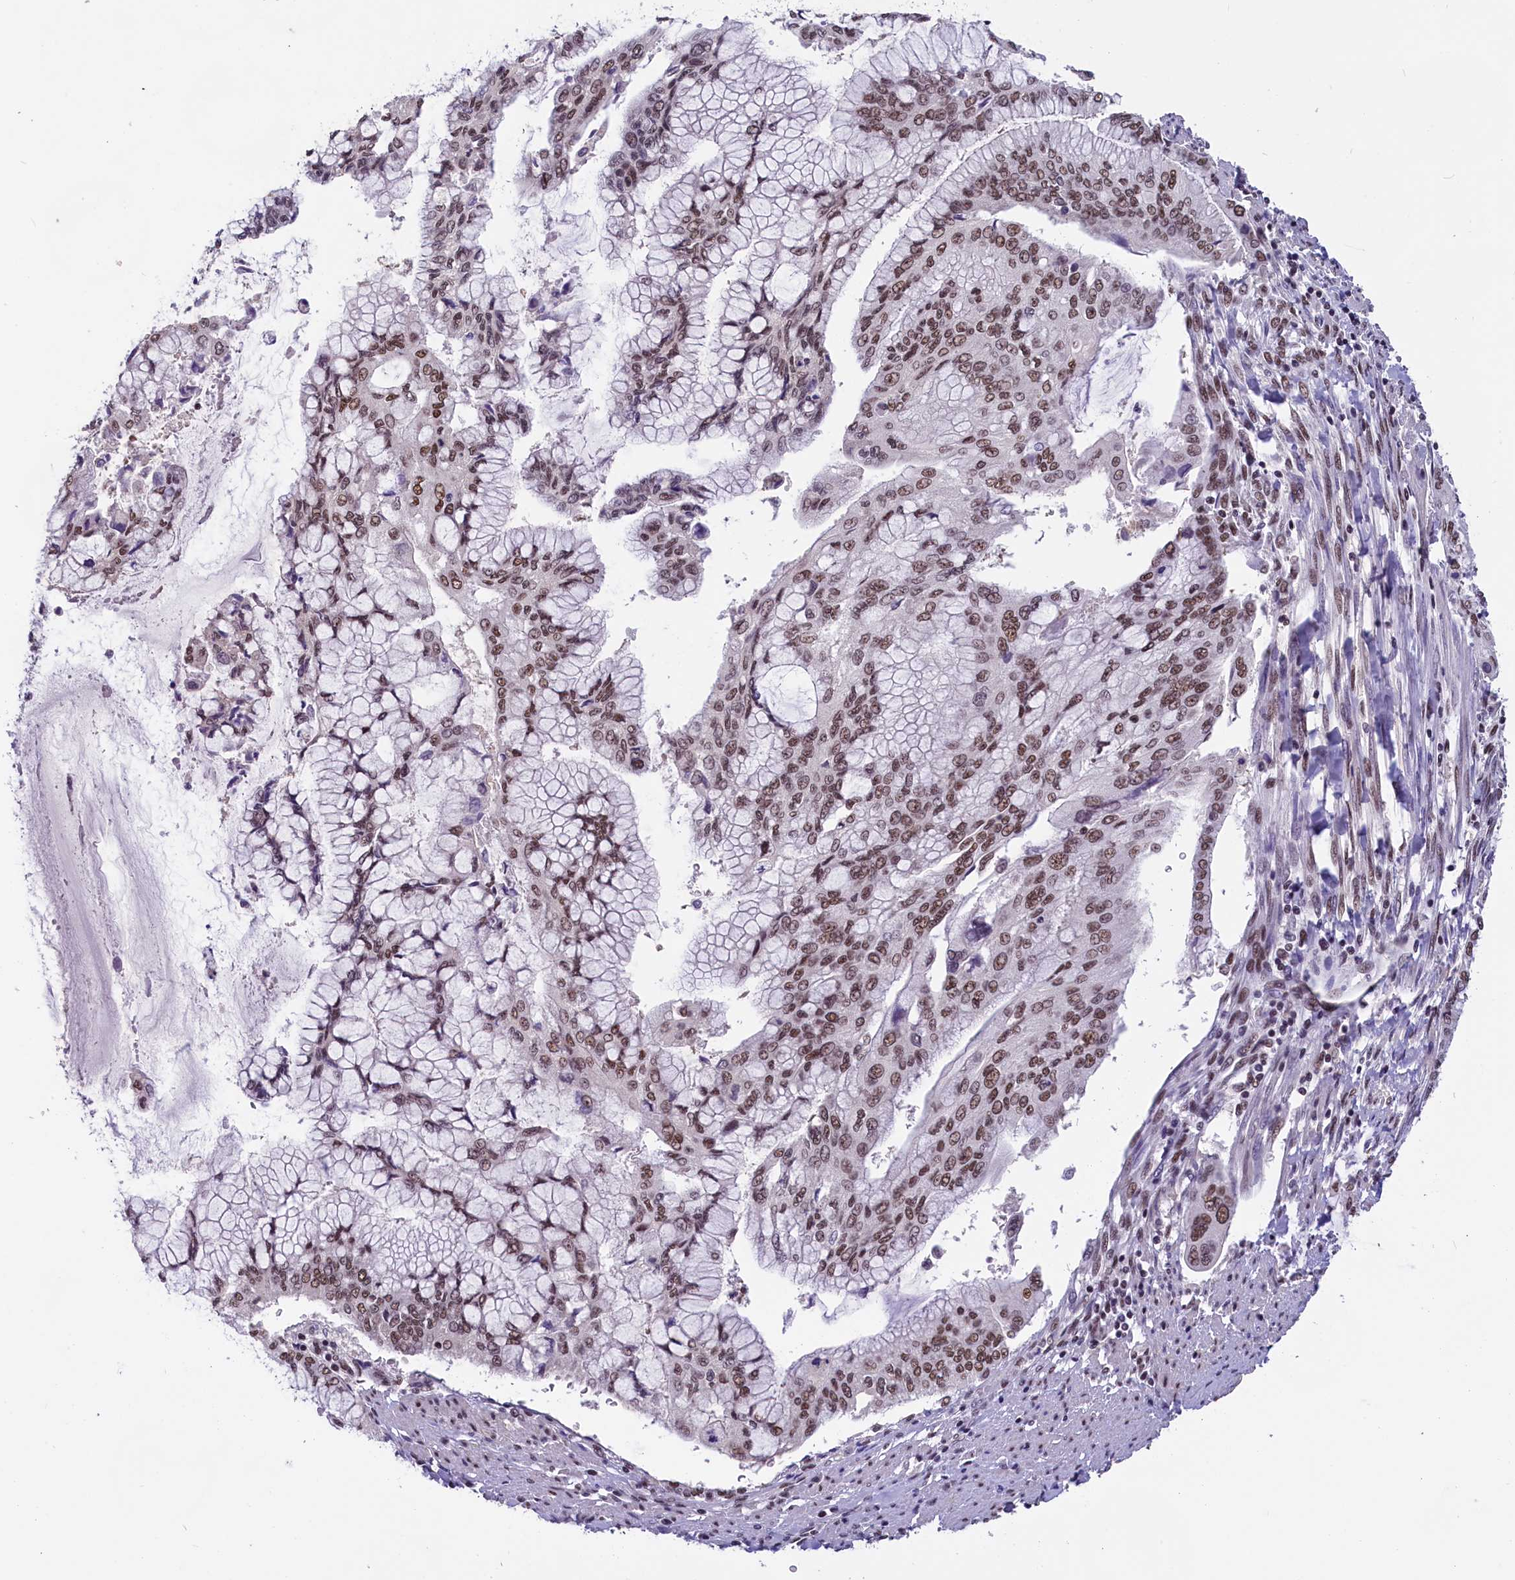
{"staining": {"intensity": "moderate", "quantity": ">75%", "location": "nuclear"}, "tissue": "pancreatic cancer", "cell_type": "Tumor cells", "image_type": "cancer", "snomed": [{"axis": "morphology", "description": "Adenocarcinoma, NOS"}, {"axis": "topography", "description": "Pancreas"}], "caption": "The micrograph demonstrates immunohistochemical staining of pancreatic cancer. There is moderate nuclear expression is appreciated in about >75% of tumor cells.", "gene": "ZC3H4", "patient": {"sex": "male", "age": 46}}